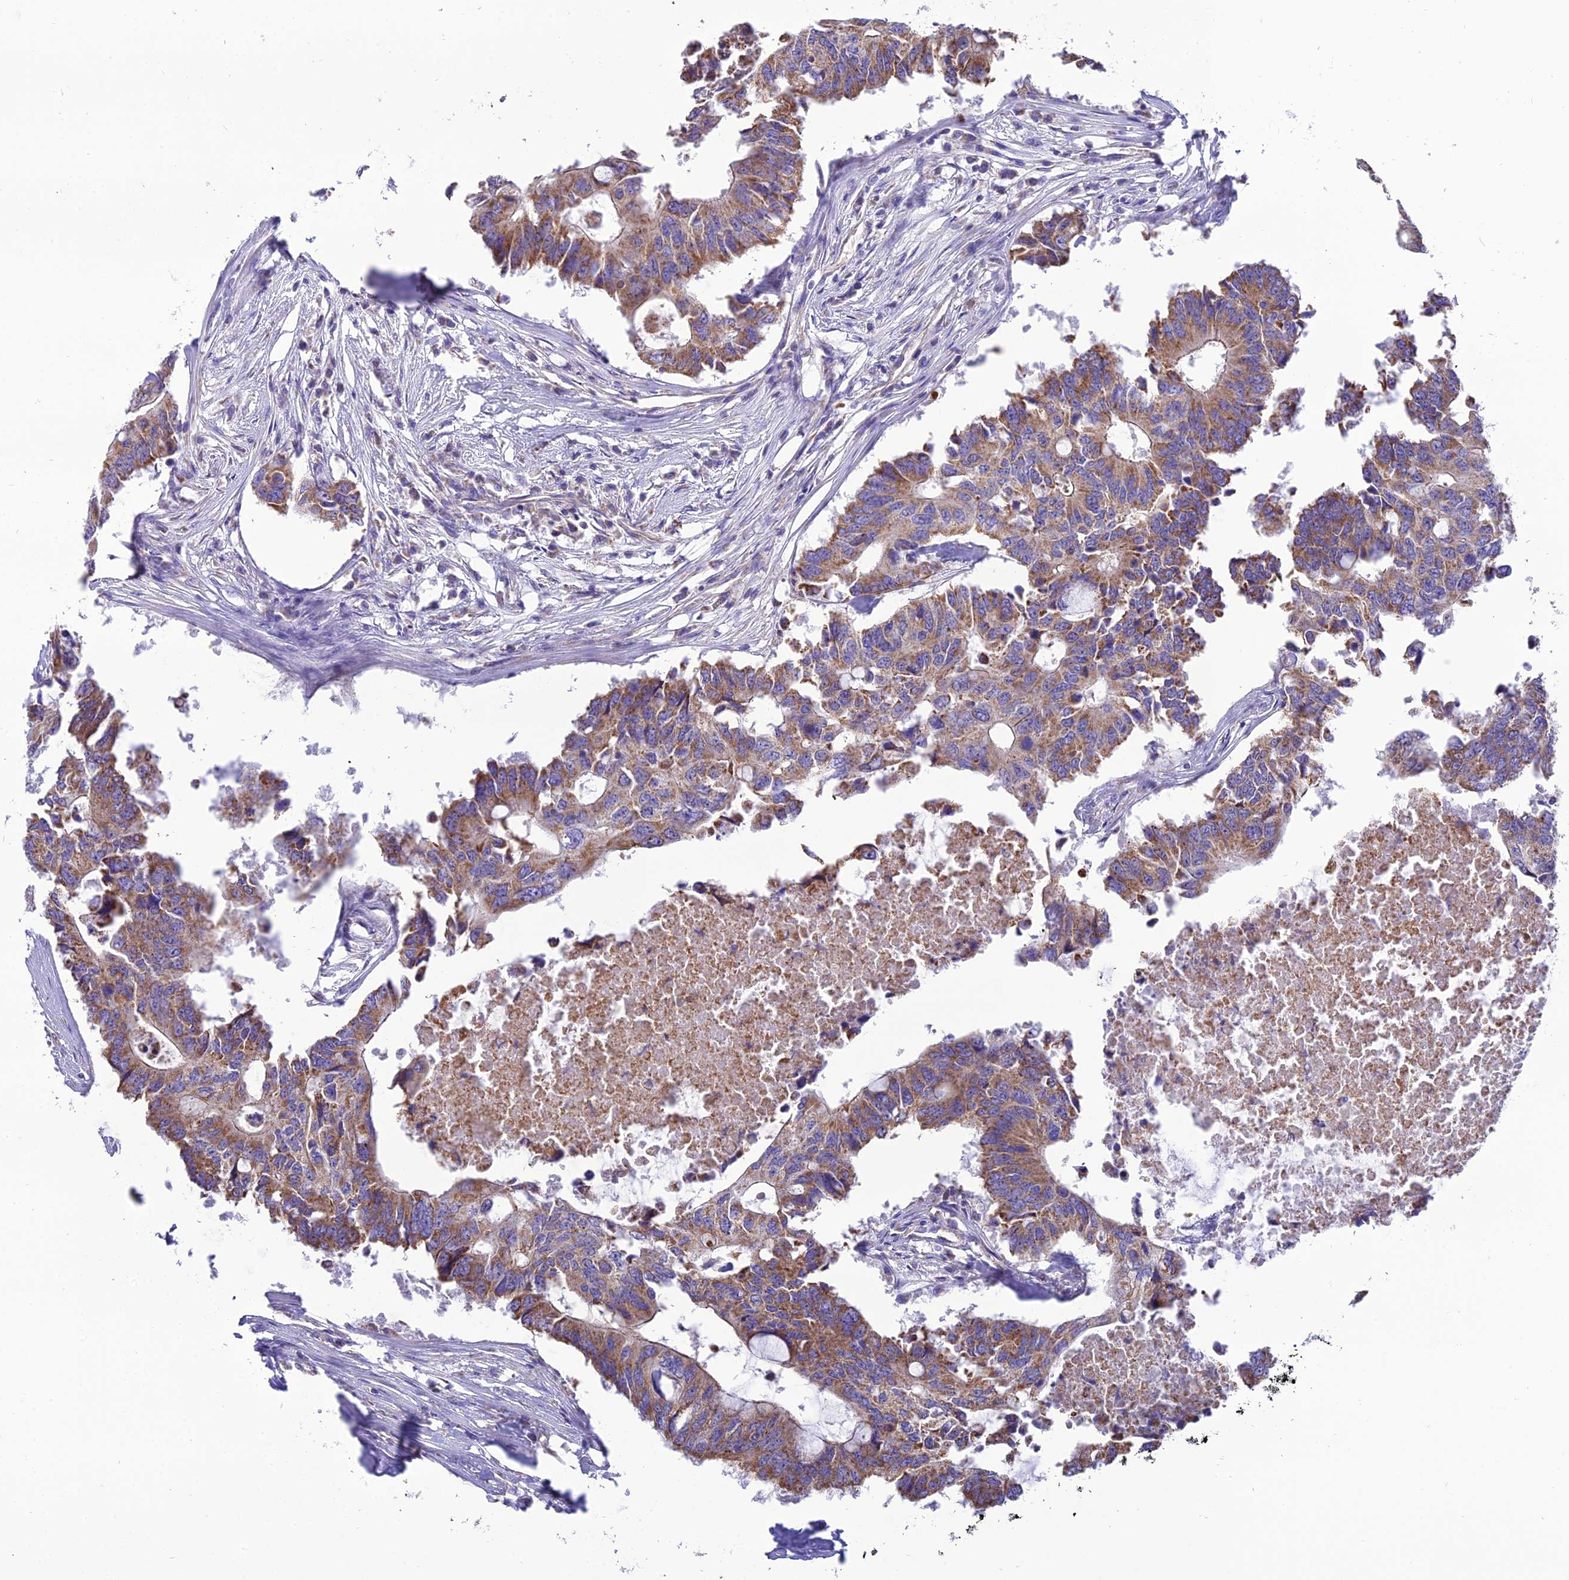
{"staining": {"intensity": "moderate", "quantity": ">75%", "location": "cytoplasmic/membranous"}, "tissue": "colorectal cancer", "cell_type": "Tumor cells", "image_type": "cancer", "snomed": [{"axis": "morphology", "description": "Adenocarcinoma, NOS"}, {"axis": "topography", "description": "Colon"}], "caption": "An image showing moderate cytoplasmic/membranous positivity in about >75% of tumor cells in colorectal adenocarcinoma, as visualized by brown immunohistochemical staining.", "gene": "GPD1", "patient": {"sex": "male", "age": 71}}